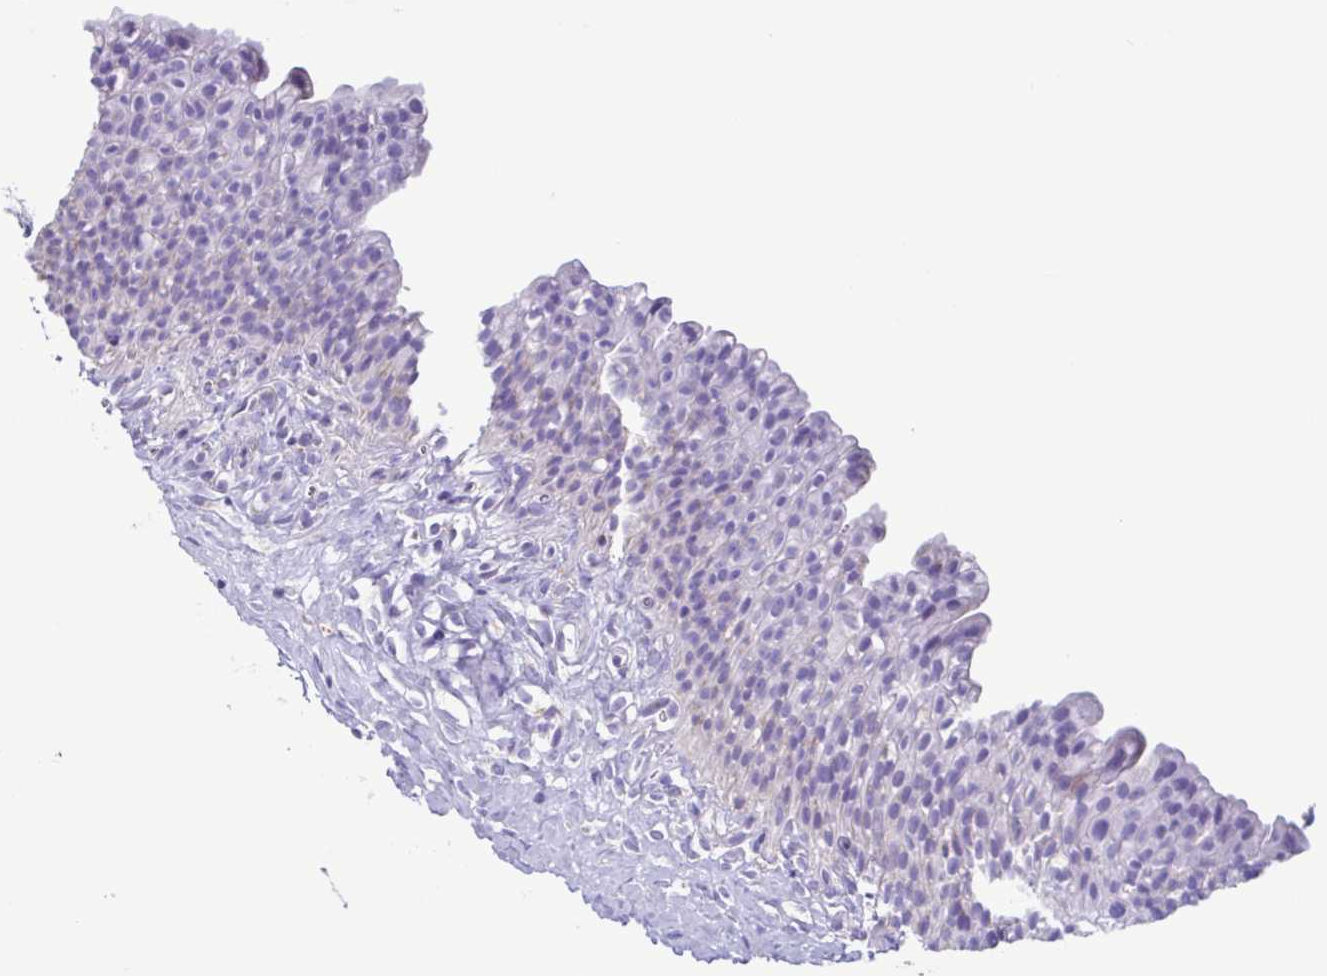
{"staining": {"intensity": "negative", "quantity": "none", "location": "none"}, "tissue": "urinary bladder", "cell_type": "Urothelial cells", "image_type": "normal", "snomed": [{"axis": "morphology", "description": "Normal tissue, NOS"}, {"axis": "topography", "description": "Urinary bladder"}, {"axis": "topography", "description": "Prostate"}], "caption": "This is an immunohistochemistry histopathology image of unremarkable urinary bladder. There is no positivity in urothelial cells.", "gene": "ACTRT3", "patient": {"sex": "male", "age": 76}}